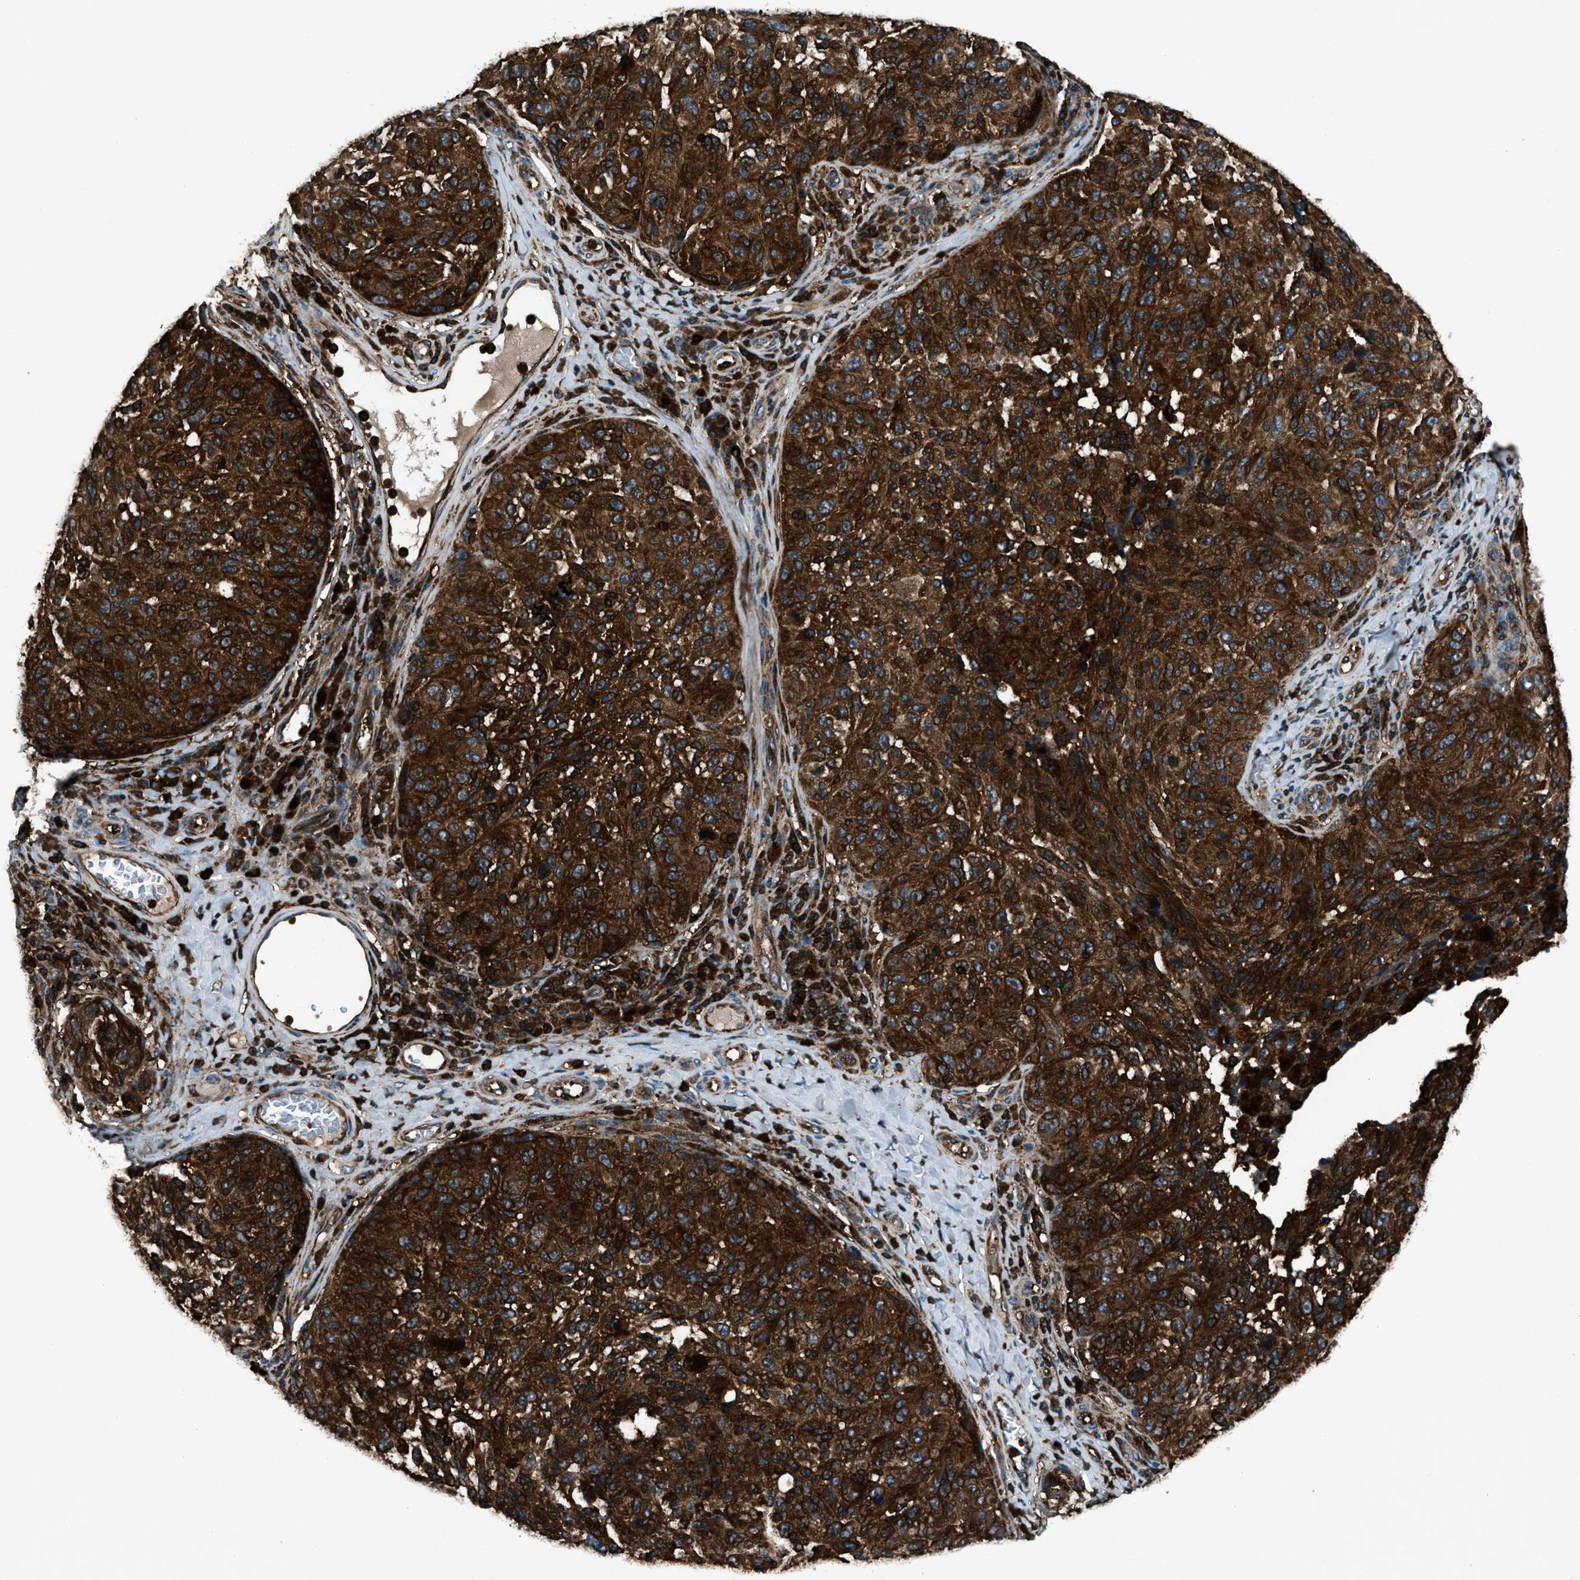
{"staining": {"intensity": "strong", "quantity": ">75%", "location": "cytoplasmic/membranous,nuclear"}, "tissue": "melanoma", "cell_type": "Tumor cells", "image_type": "cancer", "snomed": [{"axis": "morphology", "description": "Malignant melanoma, NOS"}, {"axis": "topography", "description": "Skin"}], "caption": "This histopathology image reveals immunohistochemistry staining of human melanoma, with high strong cytoplasmic/membranous and nuclear expression in approximately >75% of tumor cells.", "gene": "SNX30", "patient": {"sex": "female", "age": 73}}